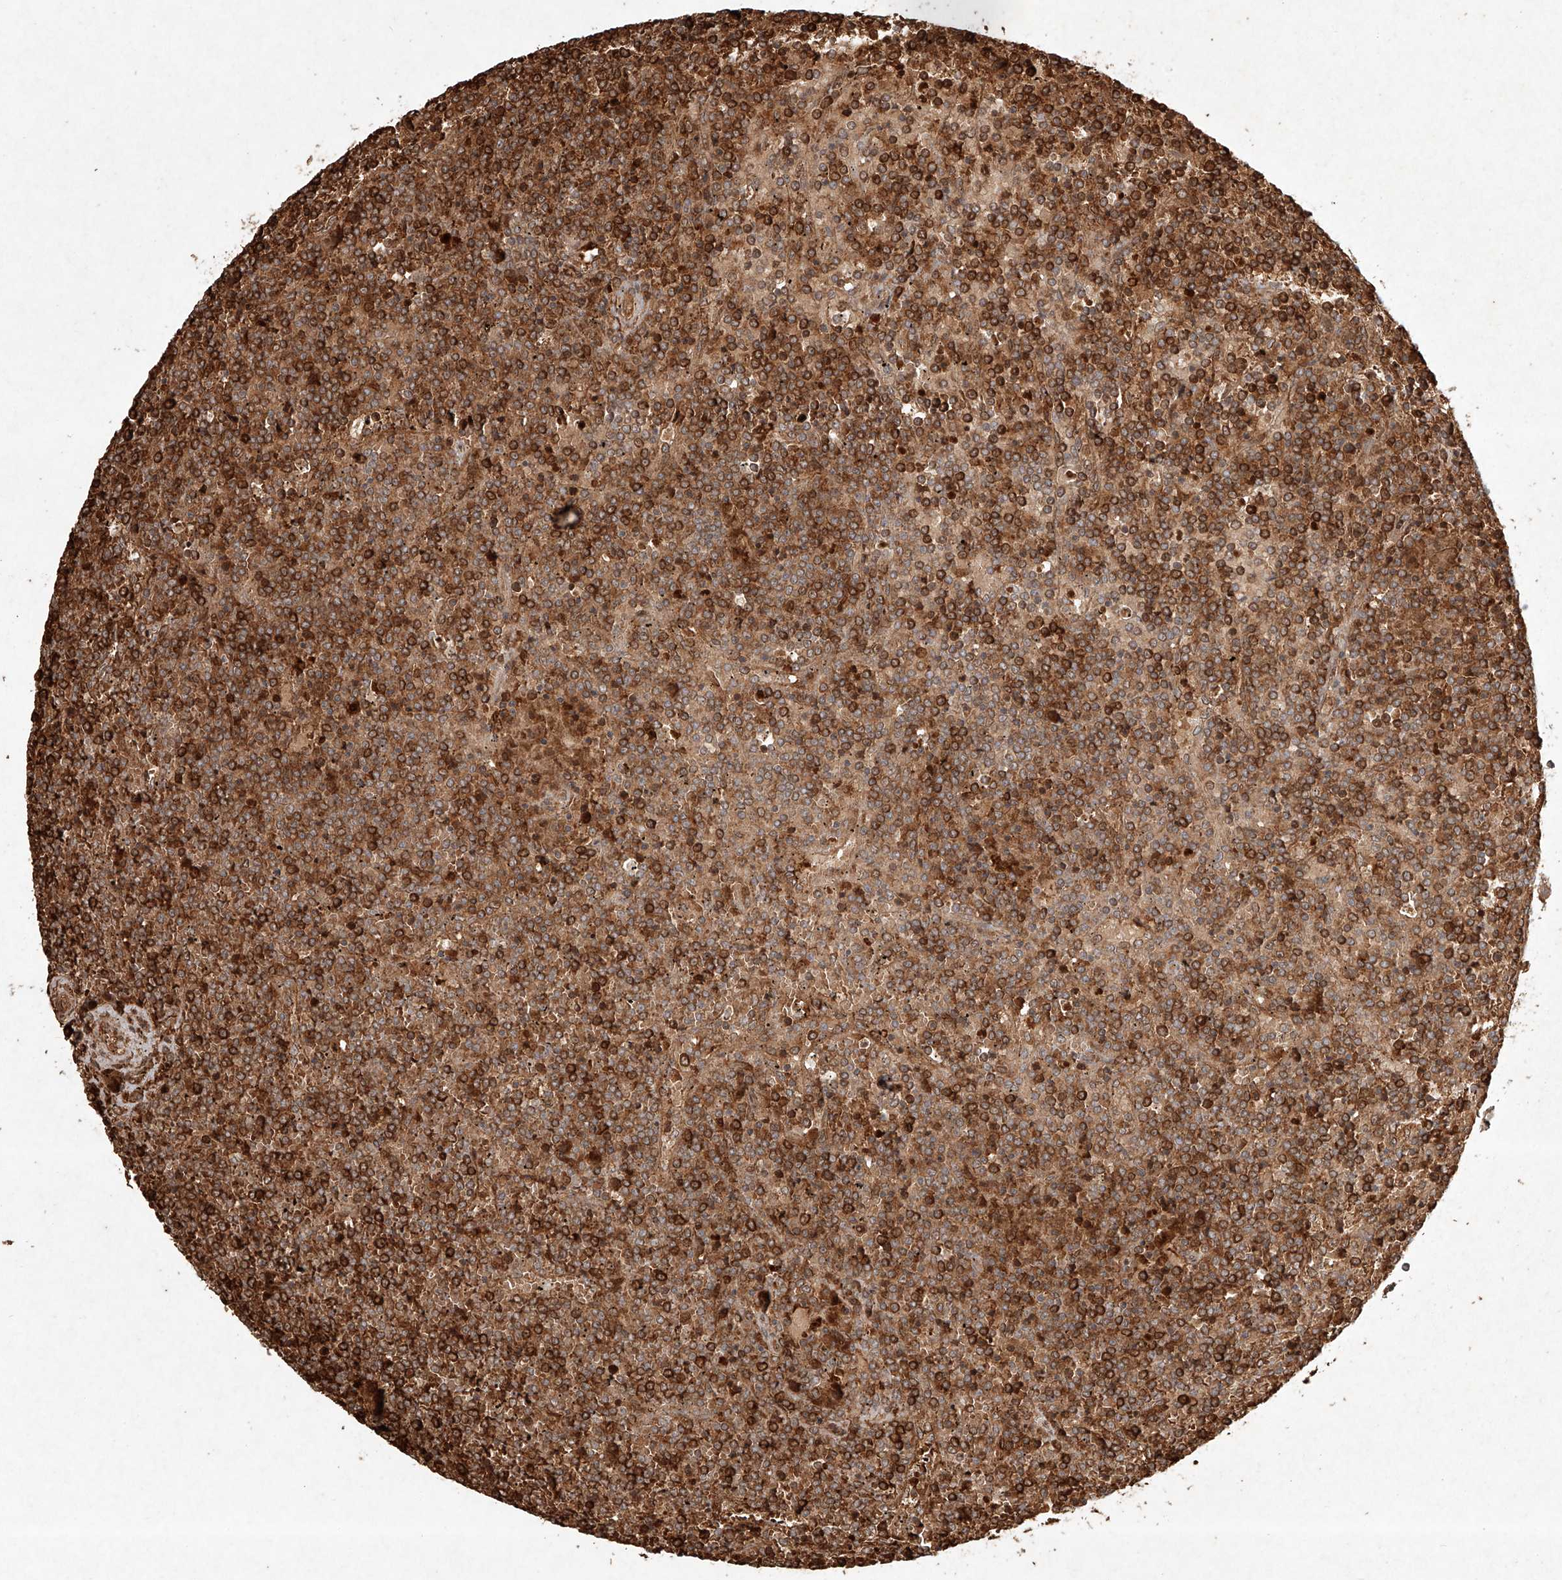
{"staining": {"intensity": "moderate", "quantity": ">75%", "location": "cytoplasmic/membranous"}, "tissue": "lymphoma", "cell_type": "Tumor cells", "image_type": "cancer", "snomed": [{"axis": "morphology", "description": "Malignant lymphoma, non-Hodgkin's type, Low grade"}, {"axis": "topography", "description": "Spleen"}], "caption": "Brown immunohistochemical staining in human lymphoma displays moderate cytoplasmic/membranous positivity in approximately >75% of tumor cells.", "gene": "CYYR1", "patient": {"sex": "female", "age": 19}}